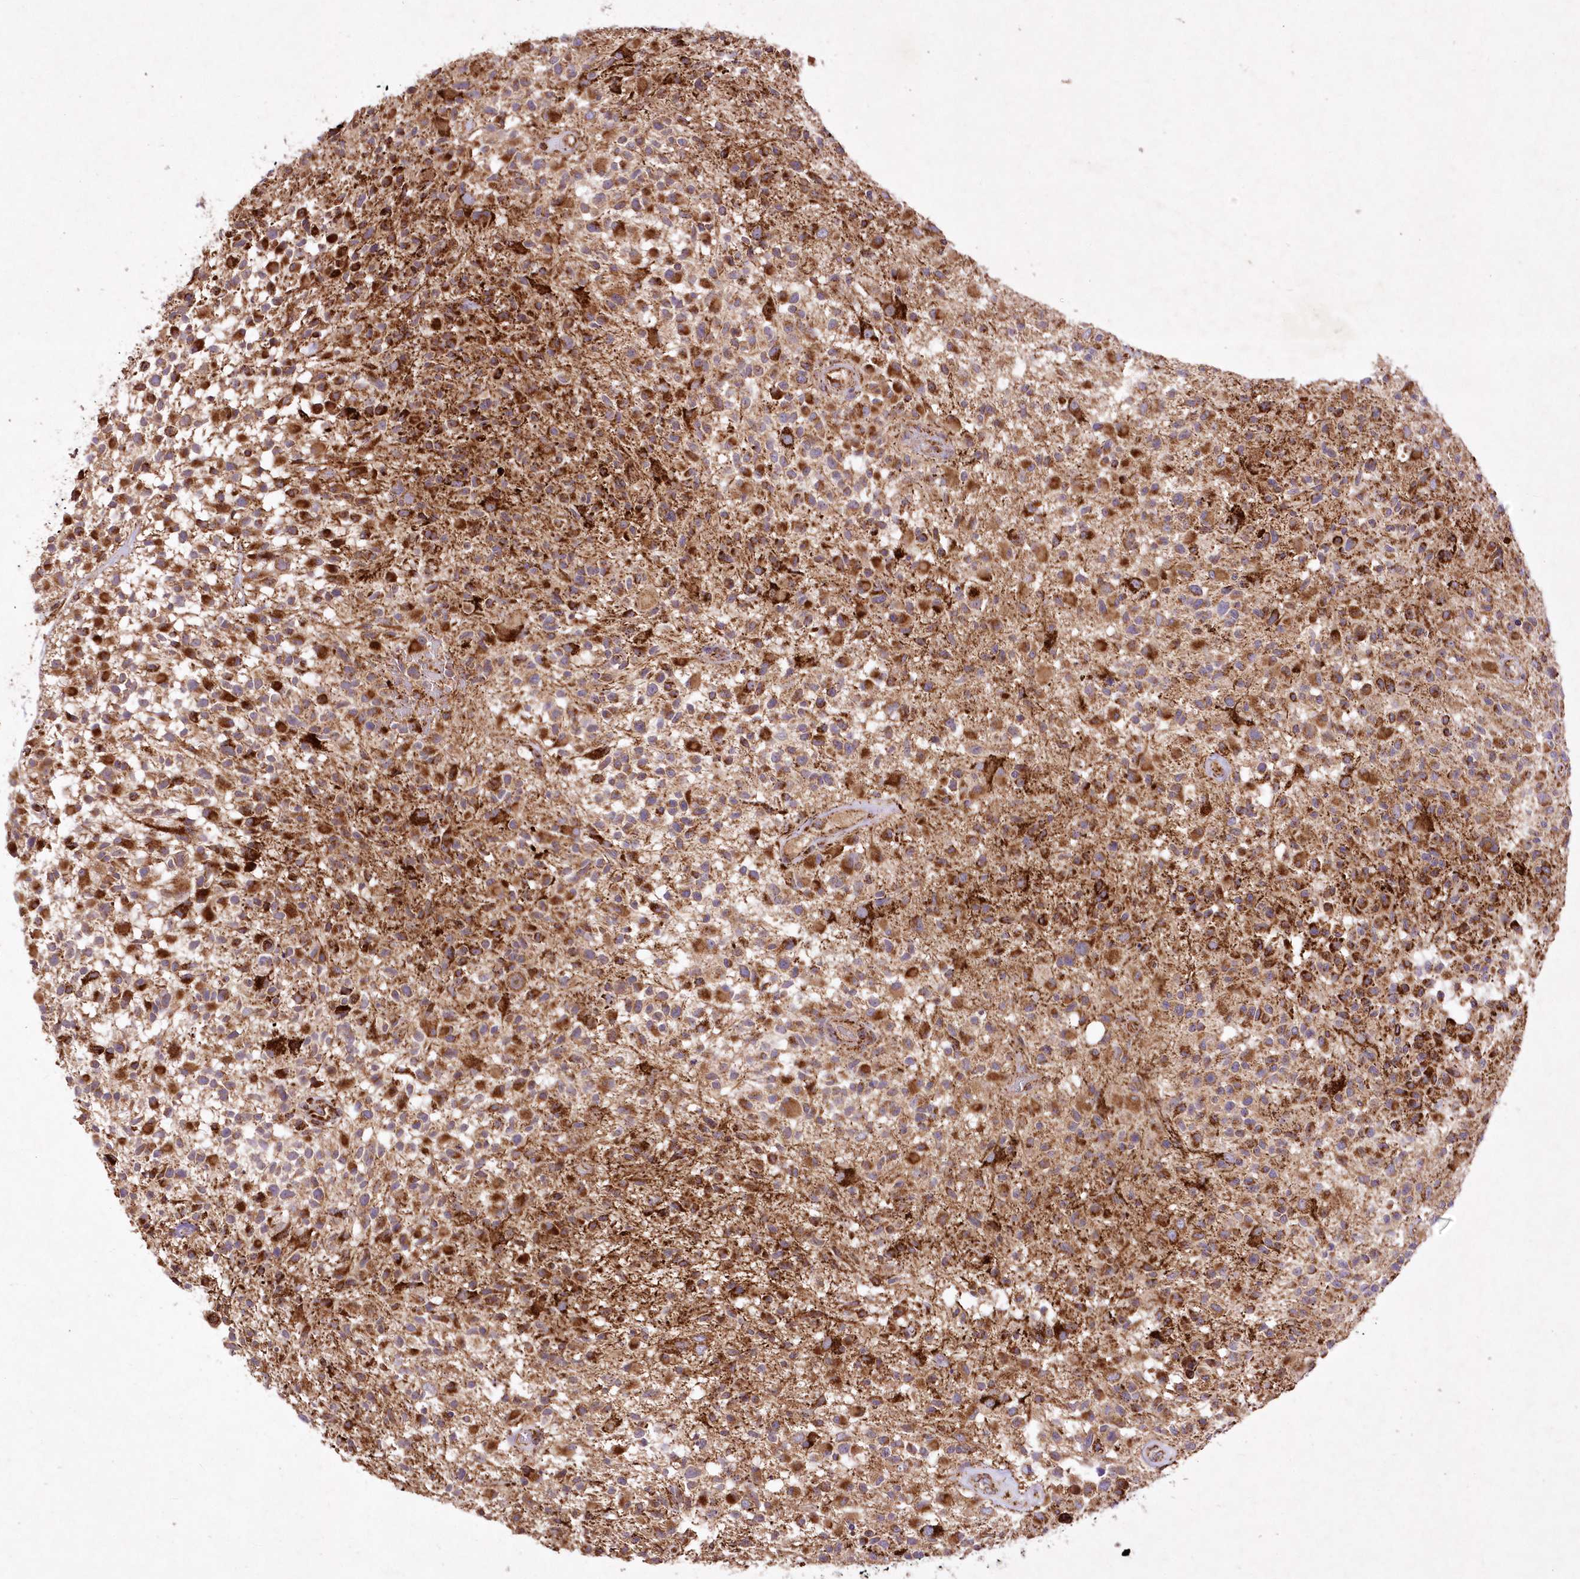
{"staining": {"intensity": "strong", "quantity": ">75%", "location": "cytoplasmic/membranous"}, "tissue": "glioma", "cell_type": "Tumor cells", "image_type": "cancer", "snomed": [{"axis": "morphology", "description": "Glioma, malignant, High grade"}, {"axis": "morphology", "description": "Glioblastoma, NOS"}, {"axis": "topography", "description": "Brain"}], "caption": "Immunohistochemical staining of human malignant glioma (high-grade) exhibits high levels of strong cytoplasmic/membranous protein staining in about >75% of tumor cells. (DAB = brown stain, brightfield microscopy at high magnification).", "gene": "ASNSD1", "patient": {"sex": "male", "age": 60}}